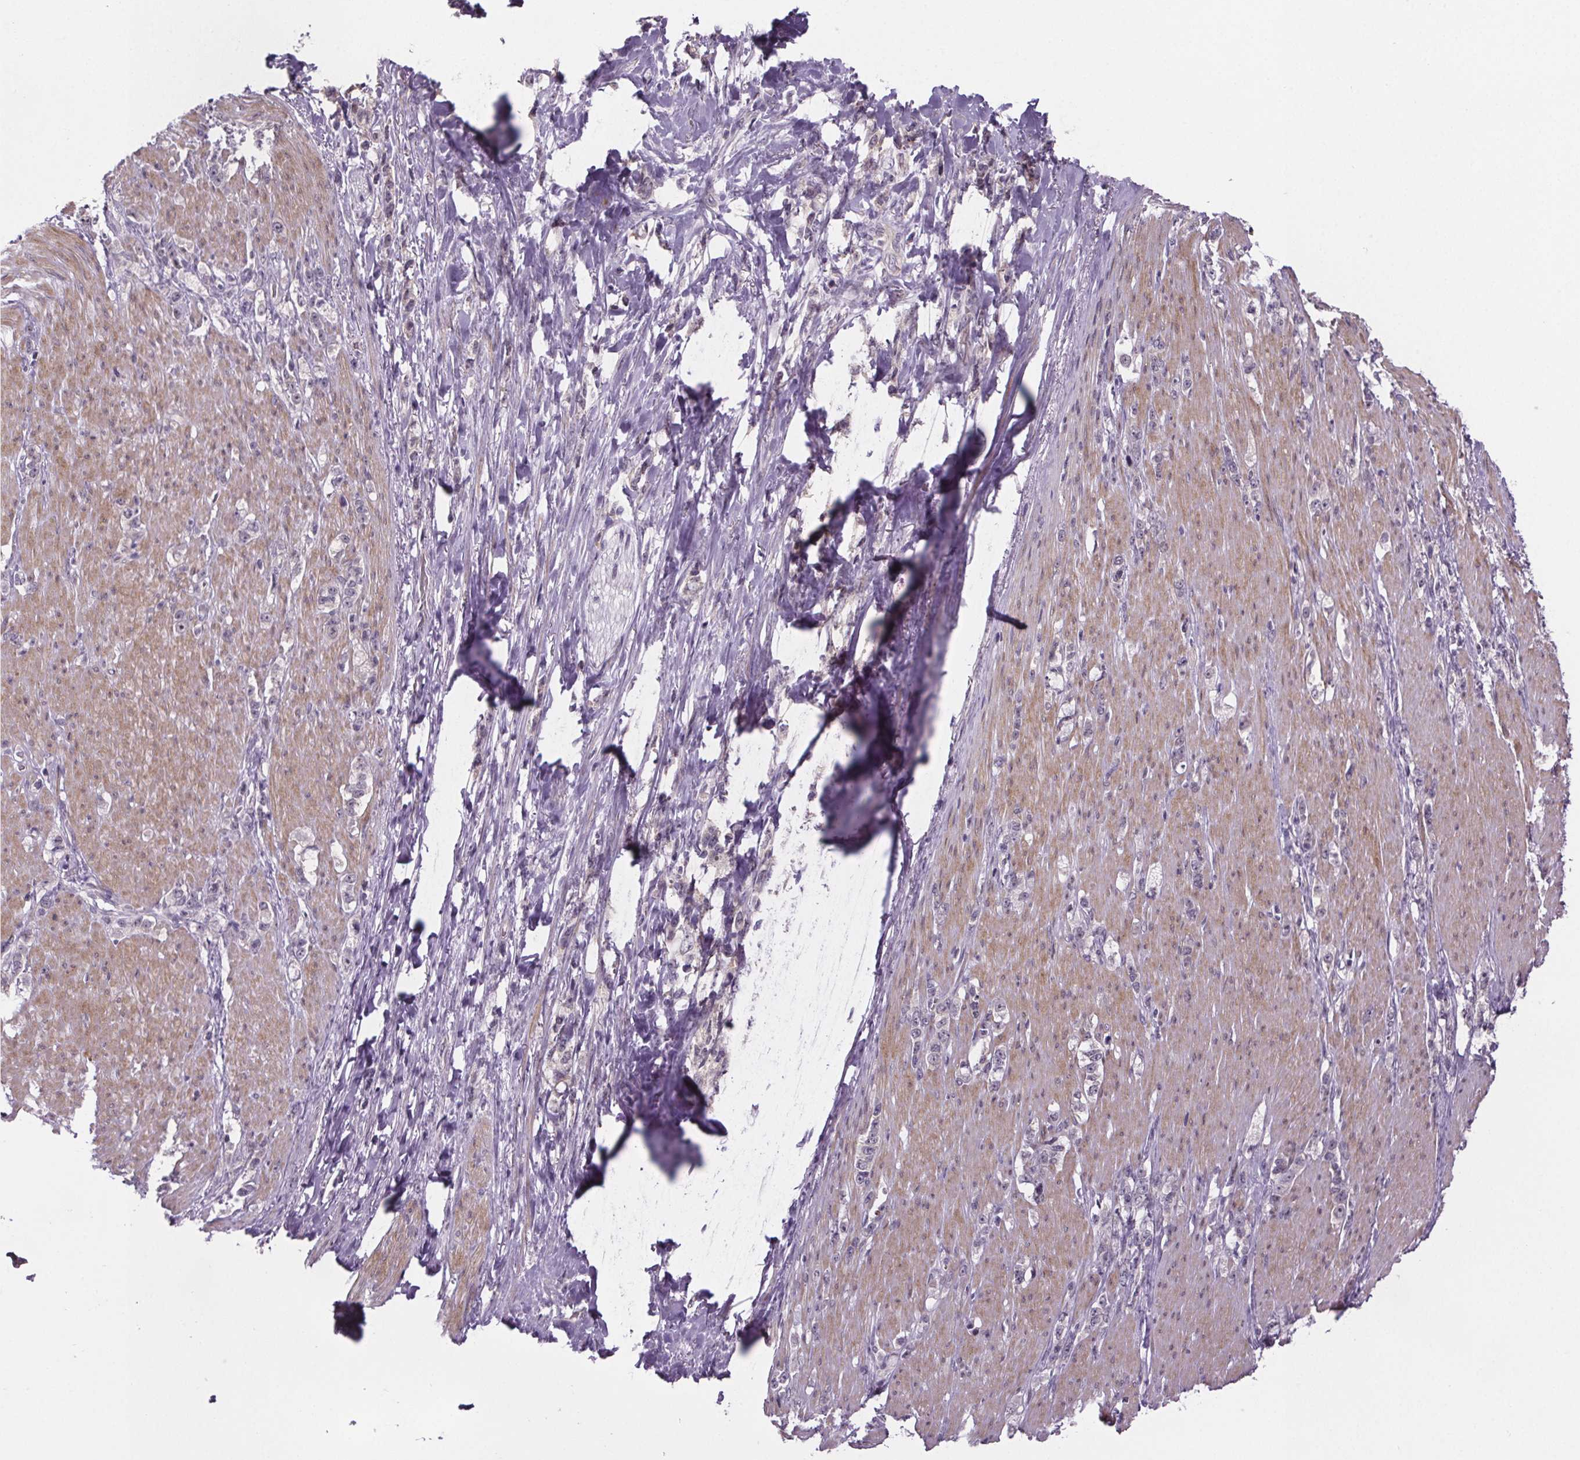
{"staining": {"intensity": "negative", "quantity": "none", "location": "none"}, "tissue": "stomach cancer", "cell_type": "Tumor cells", "image_type": "cancer", "snomed": [{"axis": "morphology", "description": "Adenocarcinoma, NOS"}, {"axis": "topography", "description": "Stomach, lower"}], "caption": "Tumor cells are negative for brown protein staining in stomach adenocarcinoma.", "gene": "TTC12", "patient": {"sex": "male", "age": 88}}